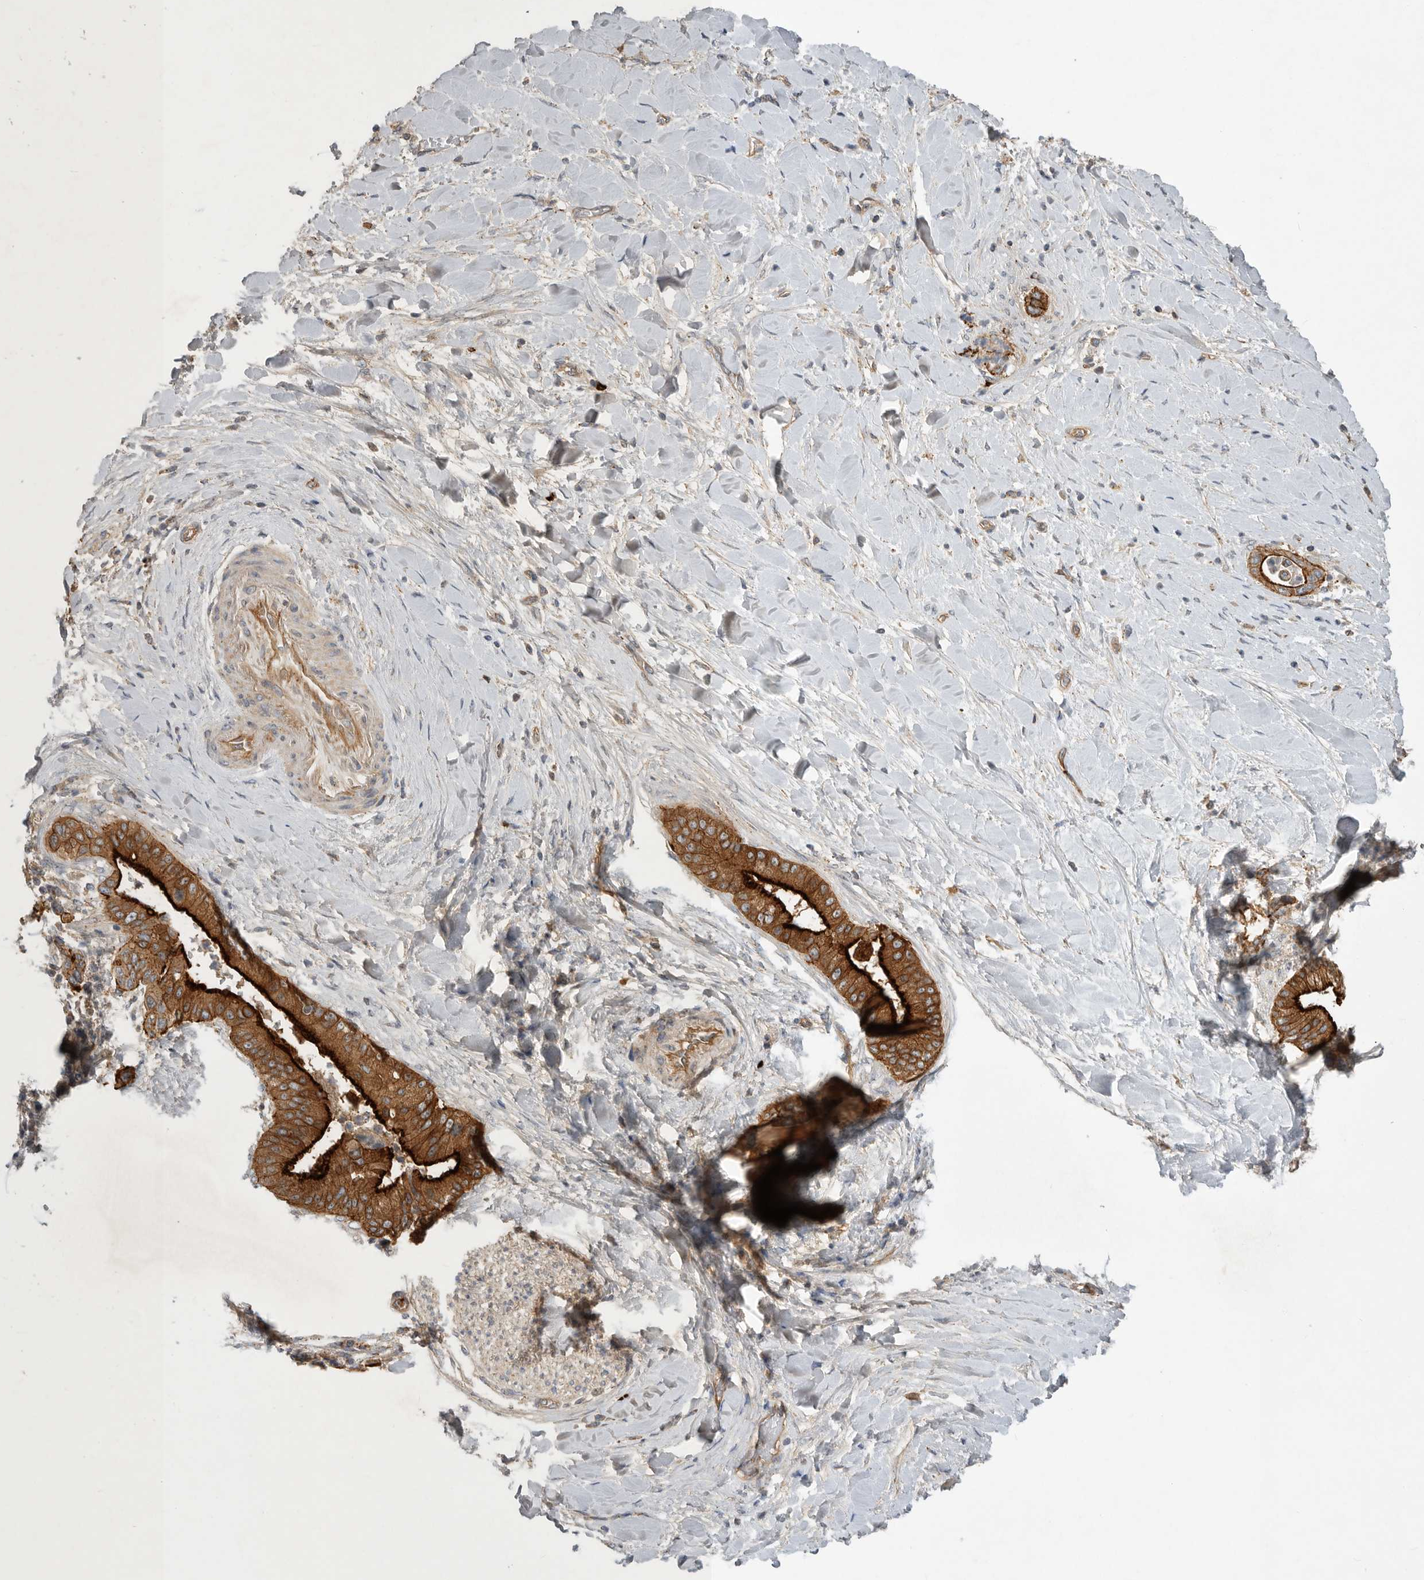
{"staining": {"intensity": "strong", "quantity": ">75%", "location": "cytoplasmic/membranous"}, "tissue": "liver cancer", "cell_type": "Tumor cells", "image_type": "cancer", "snomed": [{"axis": "morphology", "description": "Cholangiocarcinoma"}, {"axis": "topography", "description": "Liver"}], "caption": "The photomicrograph exhibits staining of liver cancer, revealing strong cytoplasmic/membranous protein expression (brown color) within tumor cells.", "gene": "MLPH", "patient": {"sex": "female", "age": 54}}